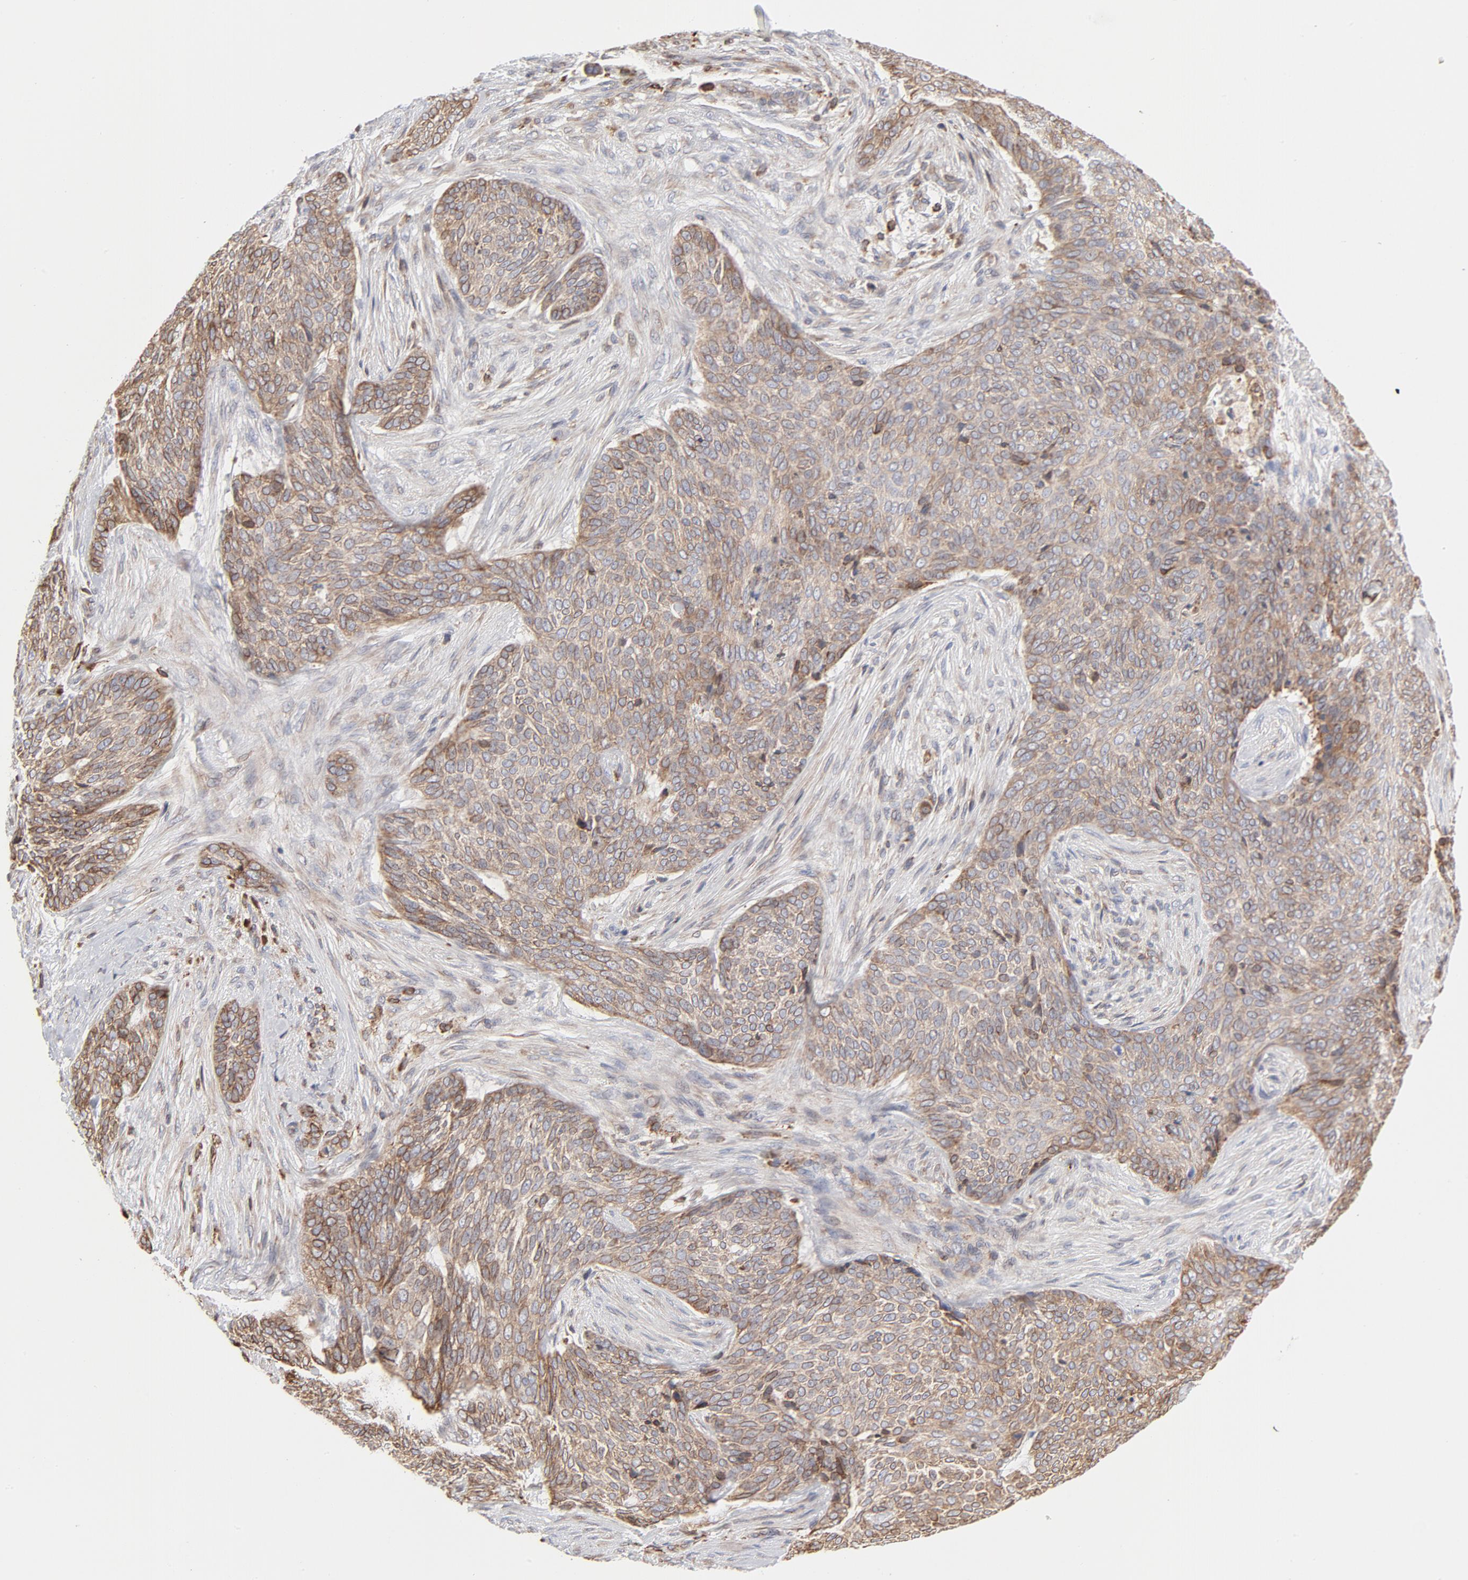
{"staining": {"intensity": "moderate", "quantity": ">75%", "location": "cytoplasmic/membranous"}, "tissue": "skin cancer", "cell_type": "Tumor cells", "image_type": "cancer", "snomed": [{"axis": "morphology", "description": "Basal cell carcinoma"}, {"axis": "topography", "description": "Skin"}], "caption": "Immunohistochemistry of skin cancer displays medium levels of moderate cytoplasmic/membranous staining in approximately >75% of tumor cells.", "gene": "CANX", "patient": {"sex": "male", "age": 91}}